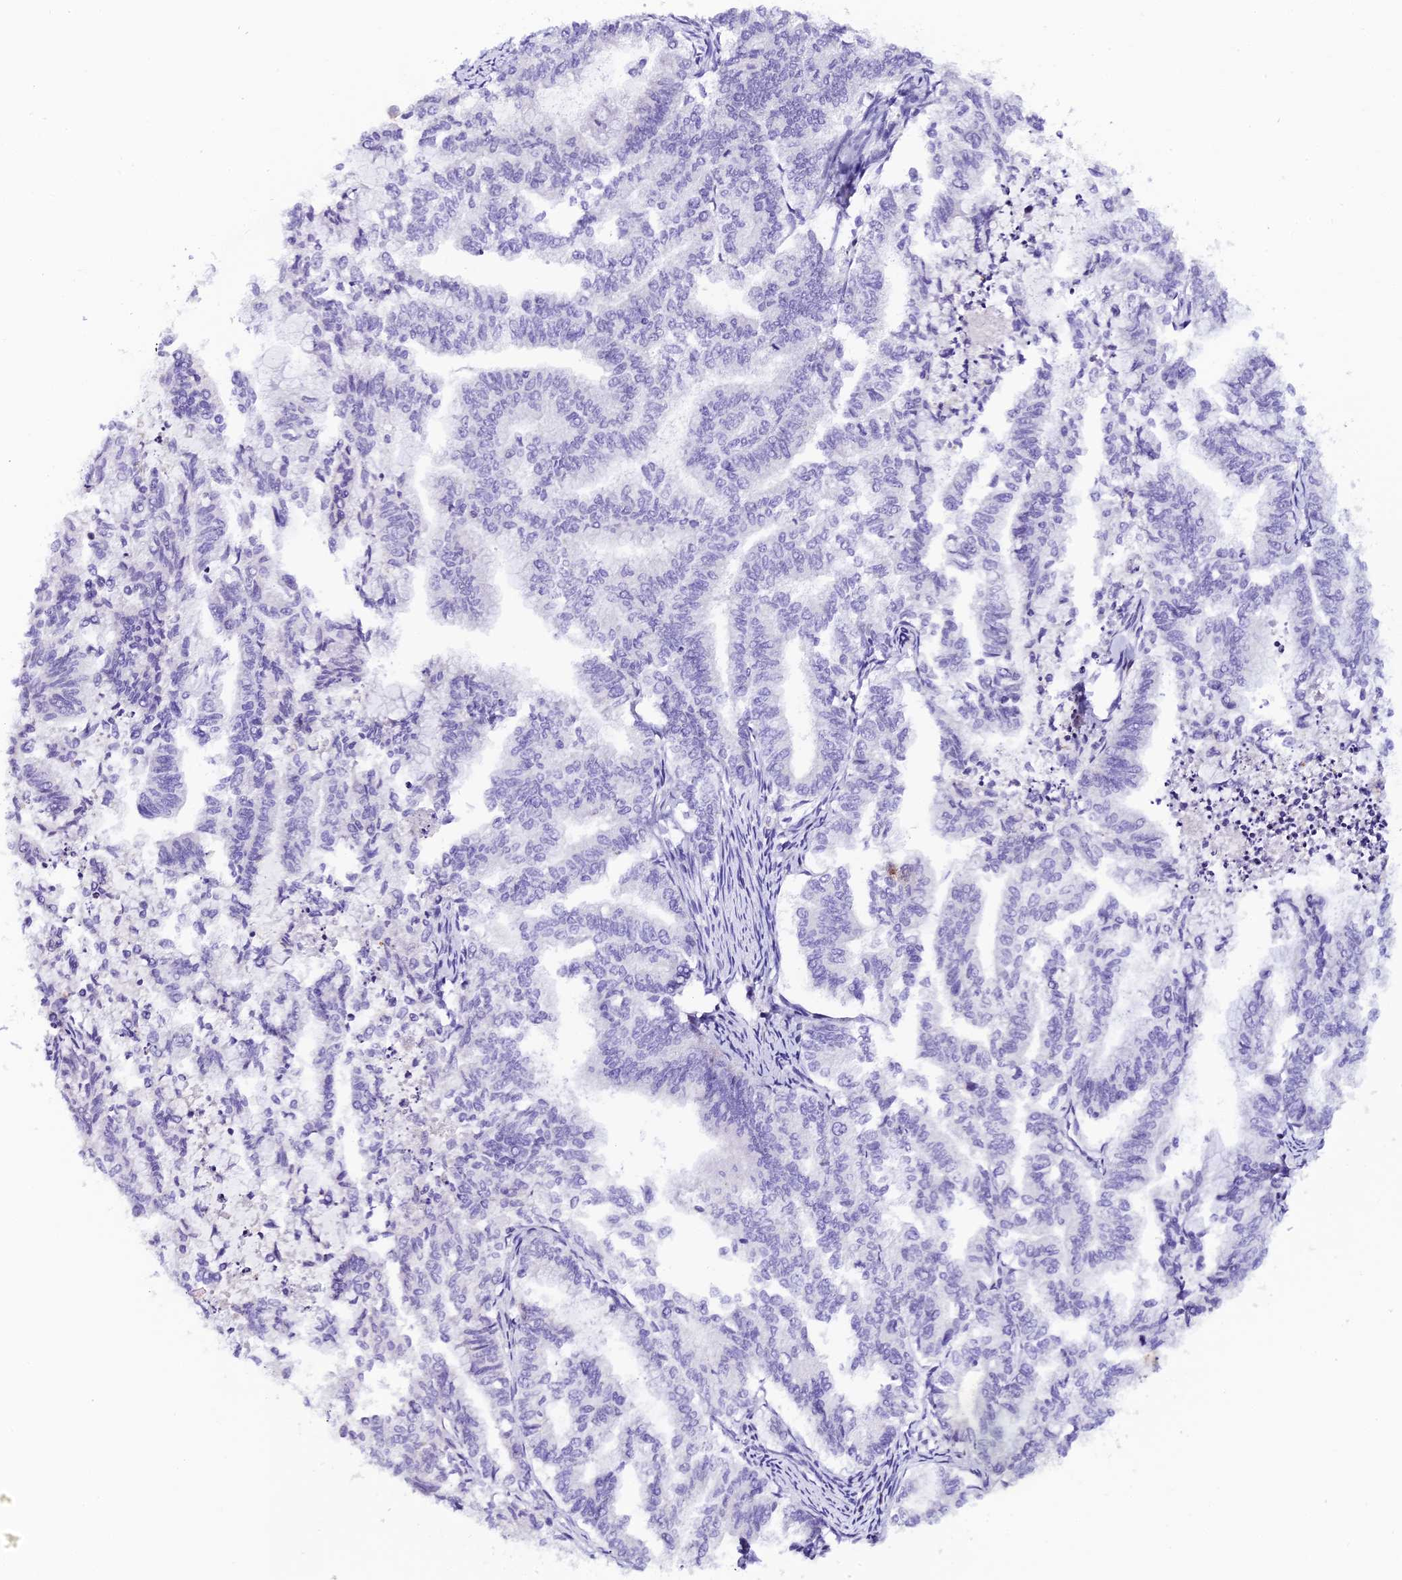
{"staining": {"intensity": "negative", "quantity": "none", "location": "none"}, "tissue": "endometrial cancer", "cell_type": "Tumor cells", "image_type": "cancer", "snomed": [{"axis": "morphology", "description": "Adenocarcinoma, NOS"}, {"axis": "topography", "description": "Endometrium"}], "caption": "The photomicrograph demonstrates no significant positivity in tumor cells of adenocarcinoma (endometrial). Nuclei are stained in blue.", "gene": "C12orf29", "patient": {"sex": "female", "age": 79}}